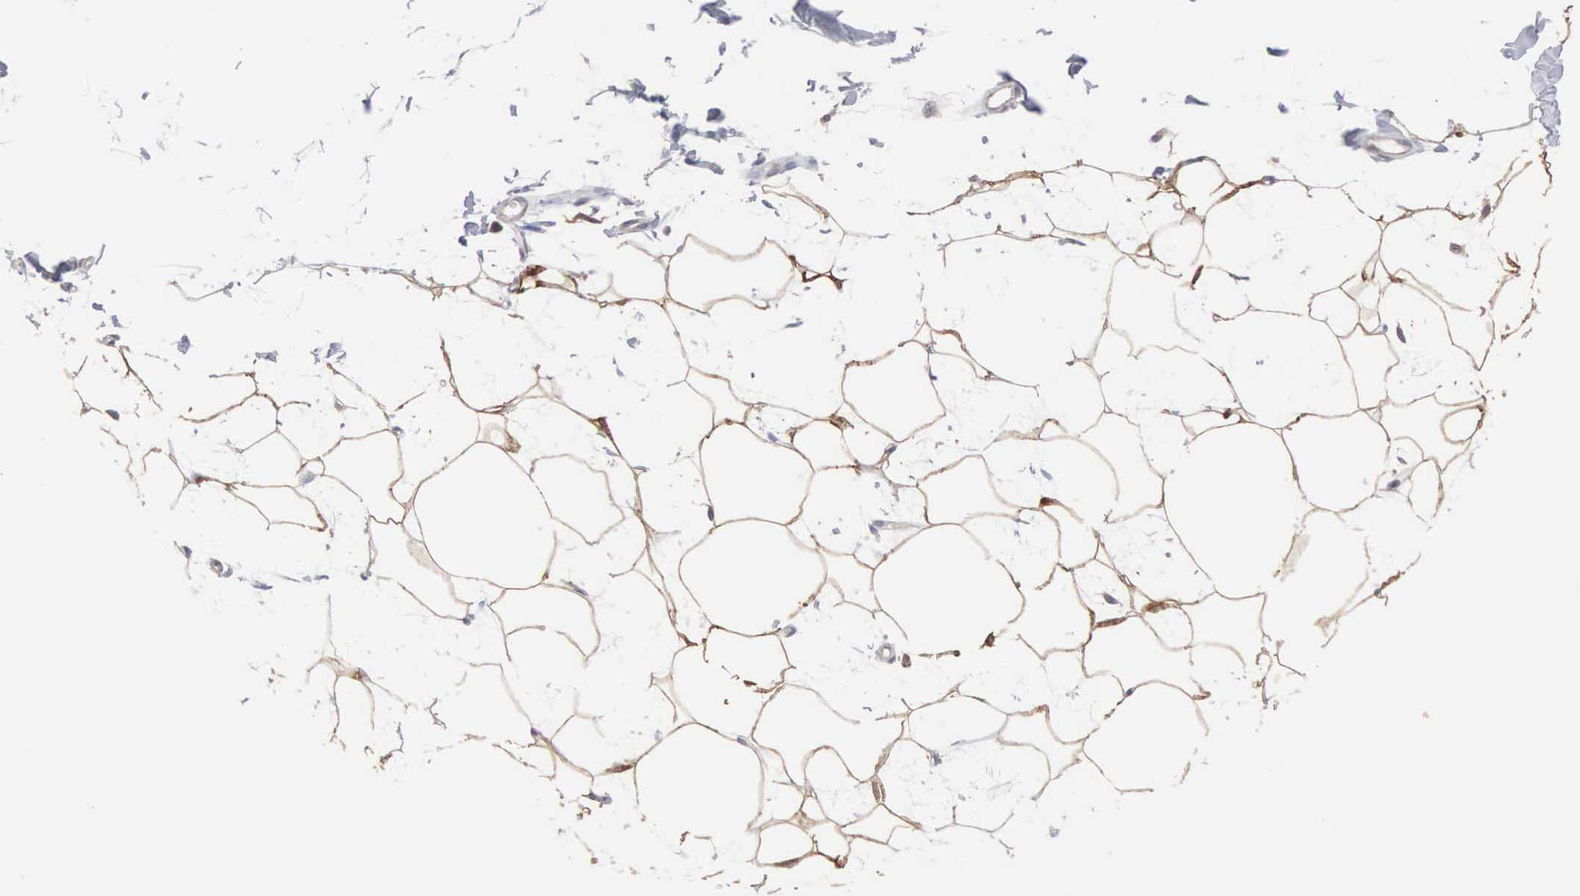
{"staining": {"intensity": "moderate", "quantity": ">75%", "location": "cytoplasmic/membranous"}, "tissue": "adipose tissue", "cell_type": "Adipocytes", "image_type": "normal", "snomed": [{"axis": "morphology", "description": "Normal tissue, NOS"}, {"axis": "topography", "description": "Breast"}], "caption": "Immunohistochemical staining of benign human adipose tissue reveals medium levels of moderate cytoplasmic/membranous staining in approximately >75% of adipocytes. (Stains: DAB (3,3'-diaminobenzidine) in brown, nuclei in blue, Microscopy: brightfield microscopy at high magnification).", "gene": "MTHFD1", "patient": {"sex": "female", "age": 45}}